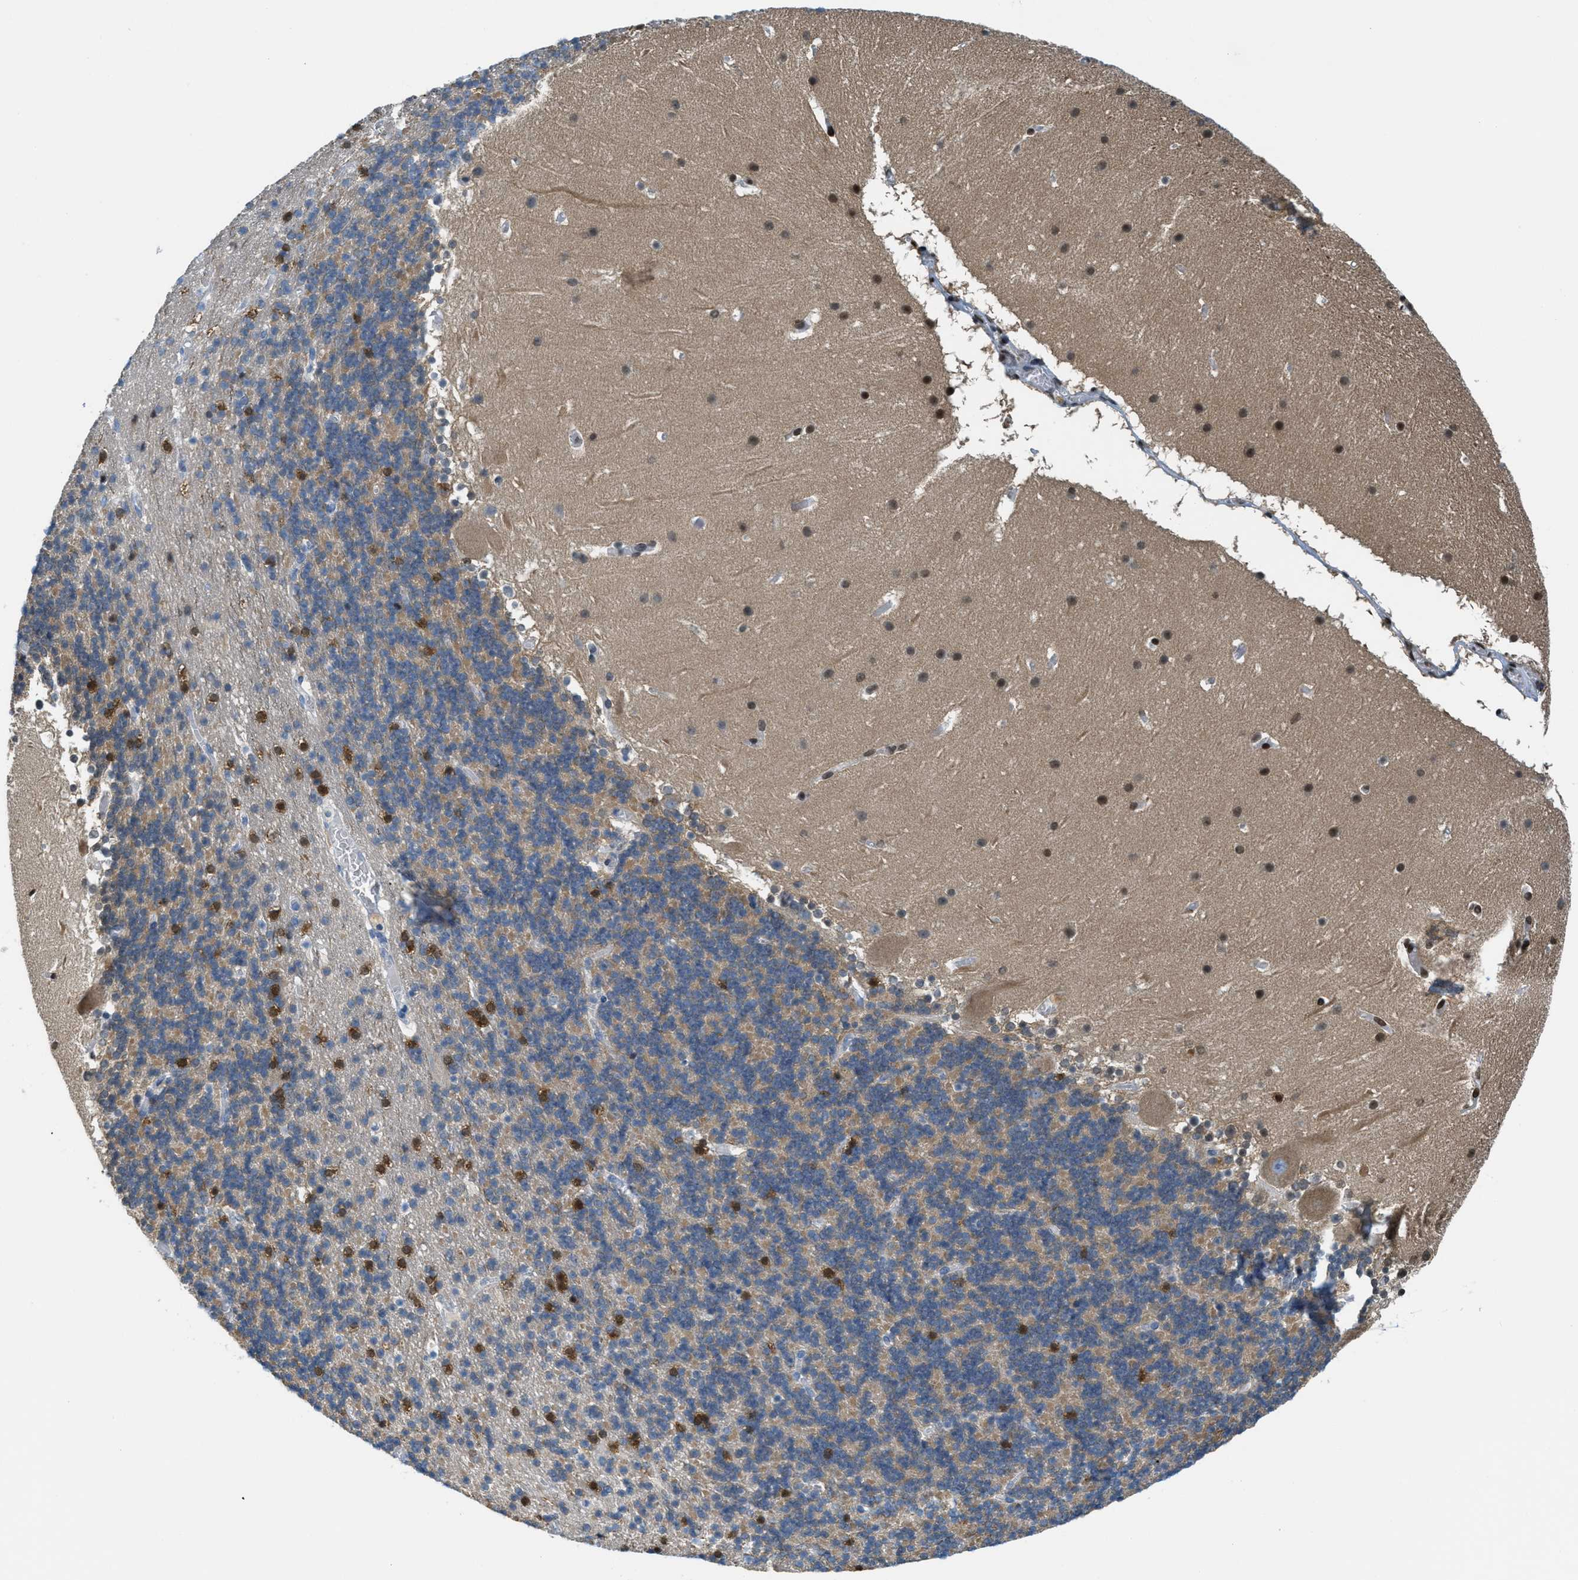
{"staining": {"intensity": "moderate", "quantity": "<25%", "location": "cytoplasmic/membranous"}, "tissue": "cerebellum", "cell_type": "Cells in granular layer", "image_type": "normal", "snomed": [{"axis": "morphology", "description": "Normal tissue, NOS"}, {"axis": "topography", "description": "Cerebellum"}], "caption": "Brown immunohistochemical staining in unremarkable human cerebellum reveals moderate cytoplasmic/membranous expression in about <25% of cells in granular layer. The staining was performed using DAB, with brown indicating positive protein expression. Nuclei are stained blue with hematoxylin.", "gene": "MAPRE2", "patient": {"sex": "male", "age": 45}}